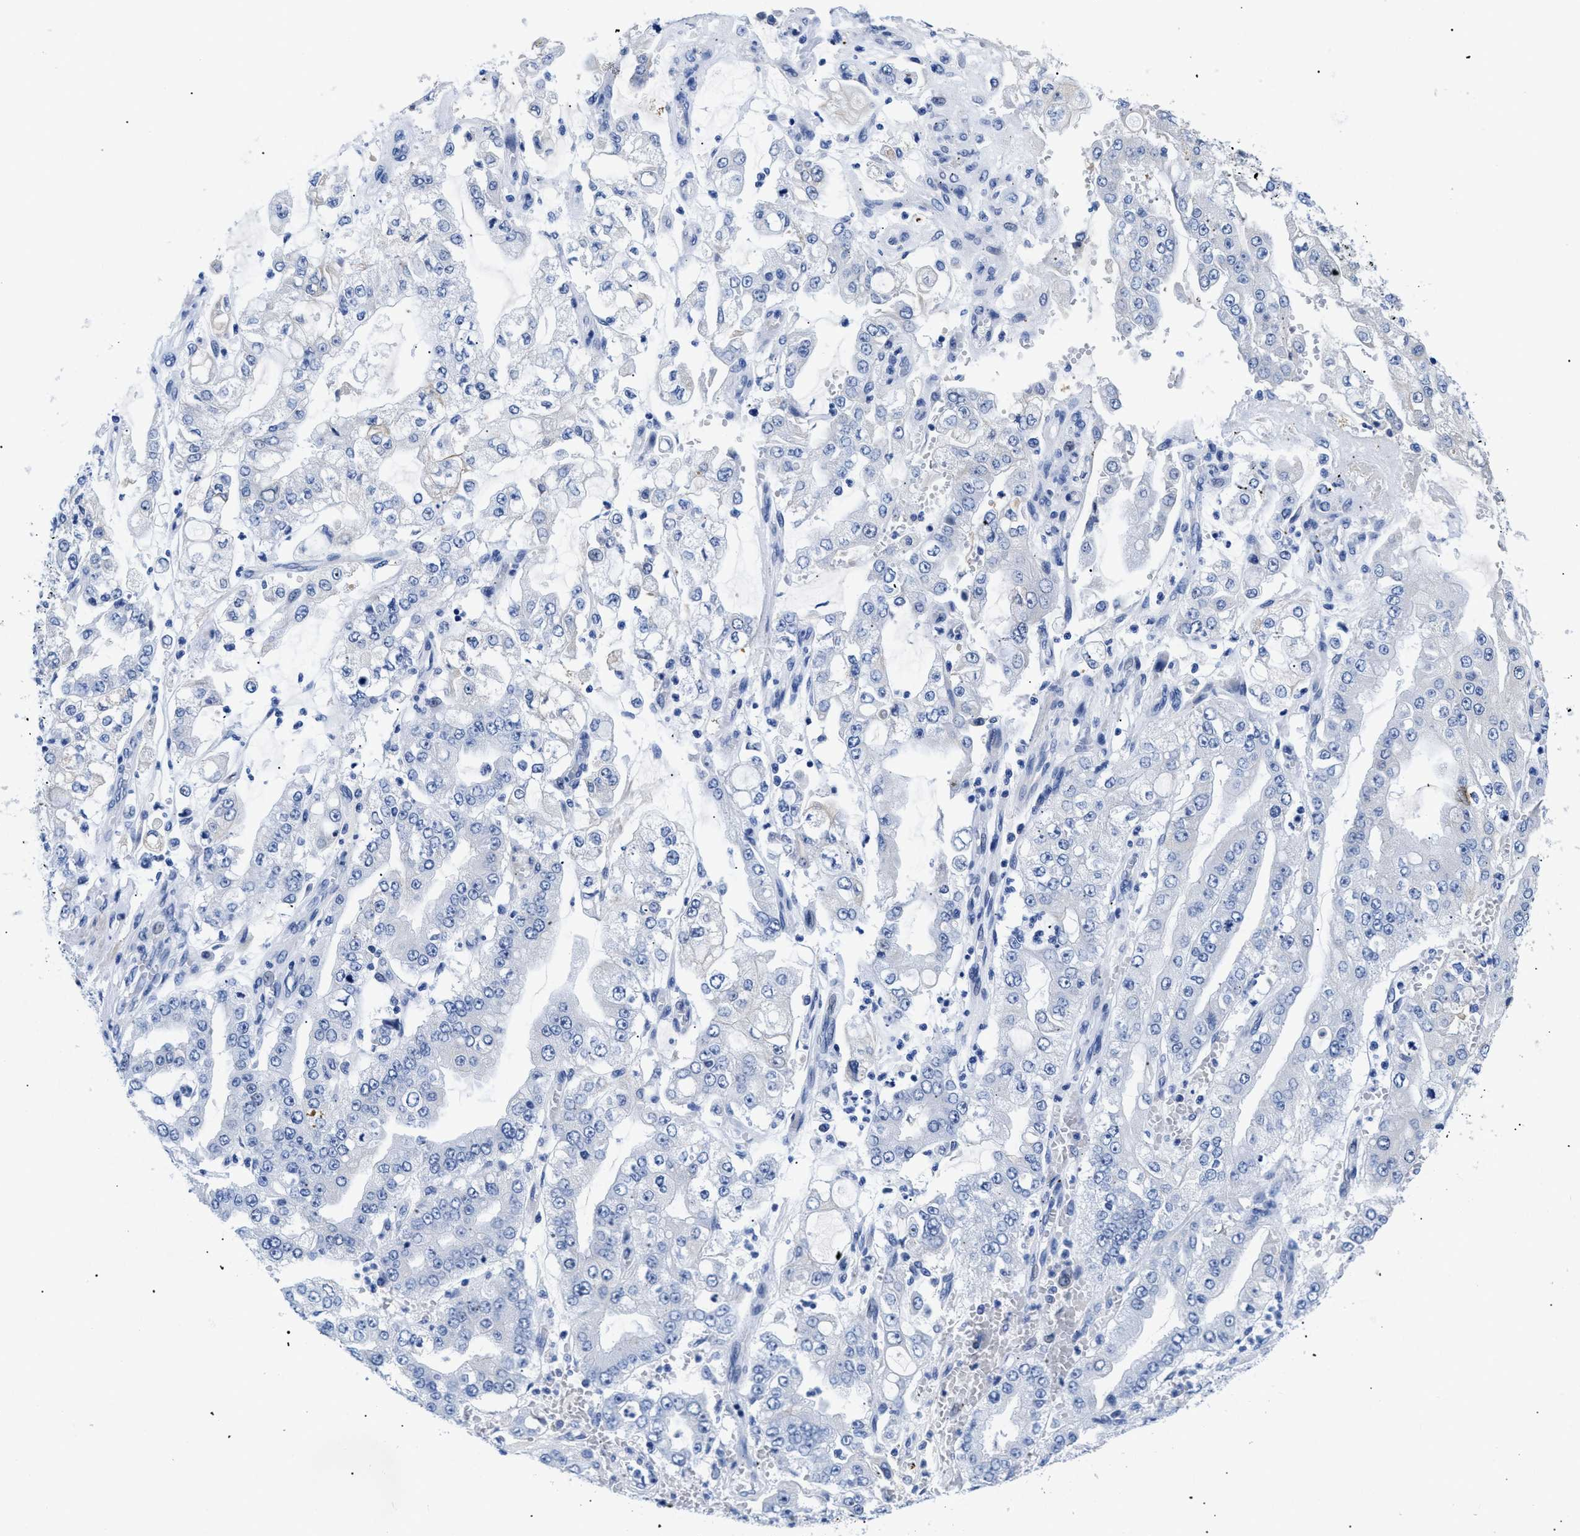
{"staining": {"intensity": "negative", "quantity": "none", "location": "none"}, "tissue": "stomach cancer", "cell_type": "Tumor cells", "image_type": "cancer", "snomed": [{"axis": "morphology", "description": "Adenocarcinoma, NOS"}, {"axis": "topography", "description": "Stomach"}], "caption": "Immunohistochemistry of human stomach adenocarcinoma exhibits no expression in tumor cells.", "gene": "TMEM68", "patient": {"sex": "male", "age": 76}}